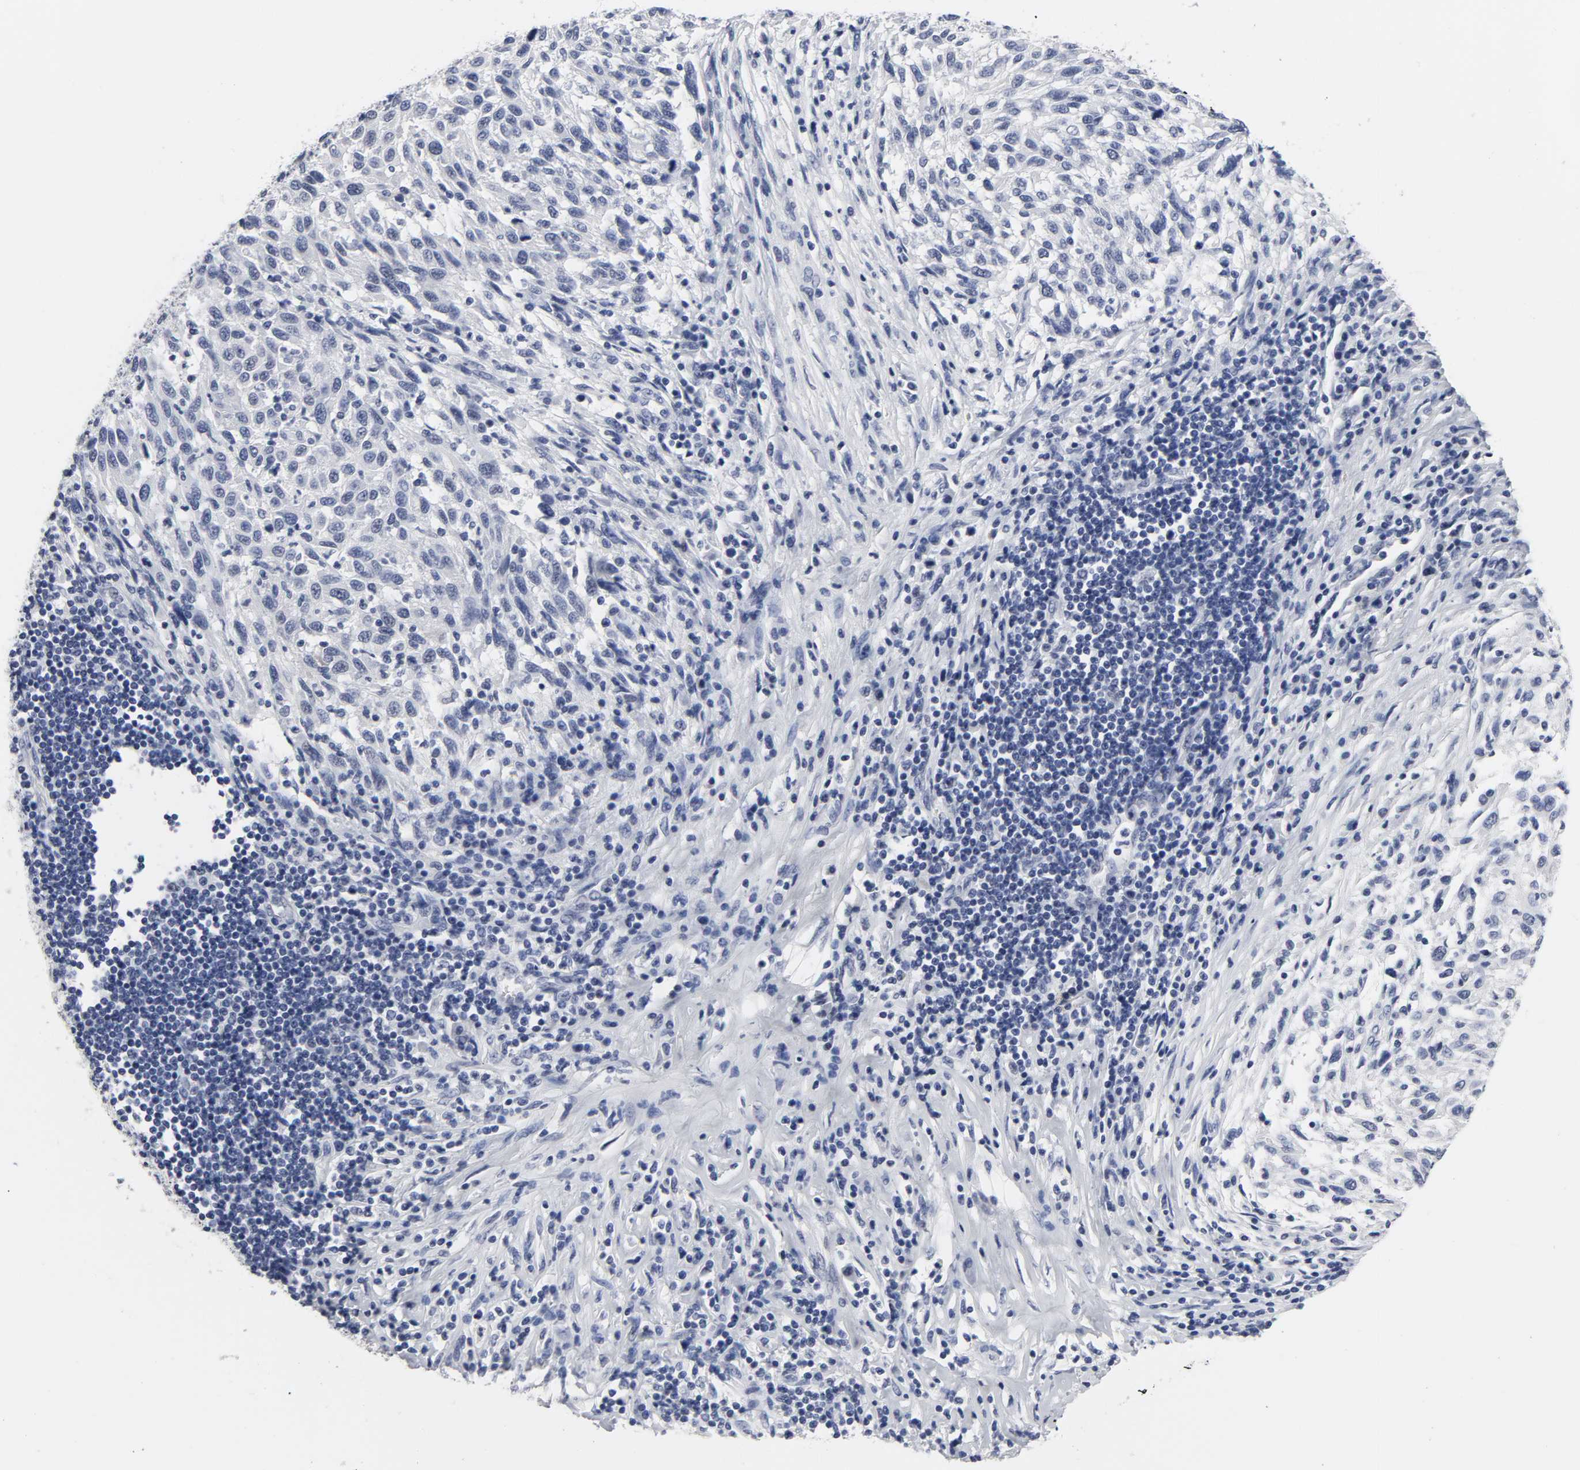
{"staining": {"intensity": "negative", "quantity": "none", "location": "none"}, "tissue": "melanoma", "cell_type": "Tumor cells", "image_type": "cancer", "snomed": [{"axis": "morphology", "description": "Malignant melanoma, Metastatic site"}, {"axis": "topography", "description": "Lymph node"}], "caption": "Immunohistochemistry micrograph of melanoma stained for a protein (brown), which demonstrates no staining in tumor cells.", "gene": "GRHL2", "patient": {"sex": "male", "age": 61}}